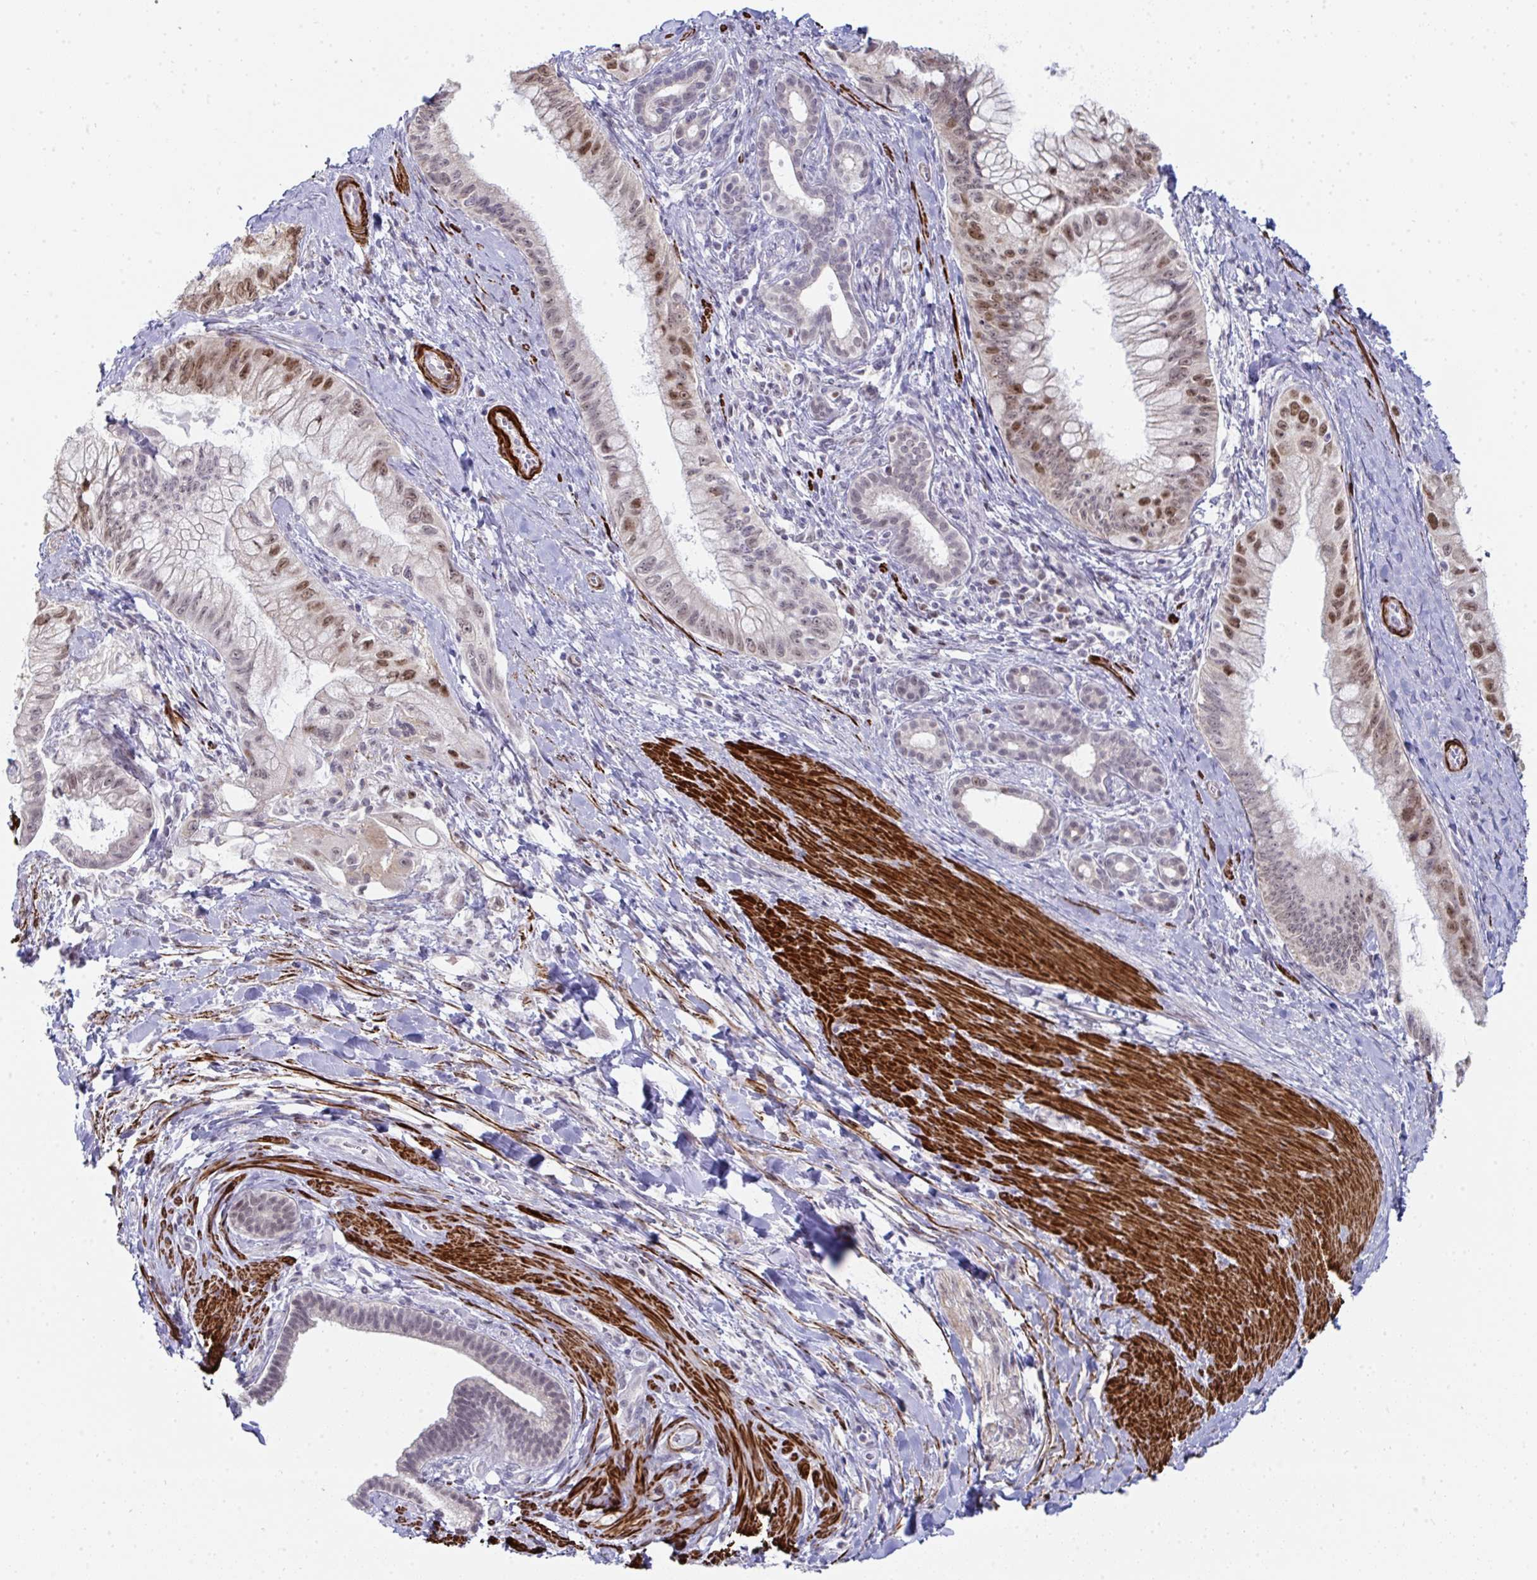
{"staining": {"intensity": "moderate", "quantity": "25%-75%", "location": "nuclear"}, "tissue": "pancreatic cancer", "cell_type": "Tumor cells", "image_type": "cancer", "snomed": [{"axis": "morphology", "description": "Adenocarcinoma, NOS"}, {"axis": "topography", "description": "Pancreas"}], "caption": "Immunohistochemistry (IHC) photomicrograph of neoplastic tissue: adenocarcinoma (pancreatic) stained using immunohistochemistry demonstrates medium levels of moderate protein expression localized specifically in the nuclear of tumor cells, appearing as a nuclear brown color.", "gene": "GINS2", "patient": {"sex": "male", "age": 48}}